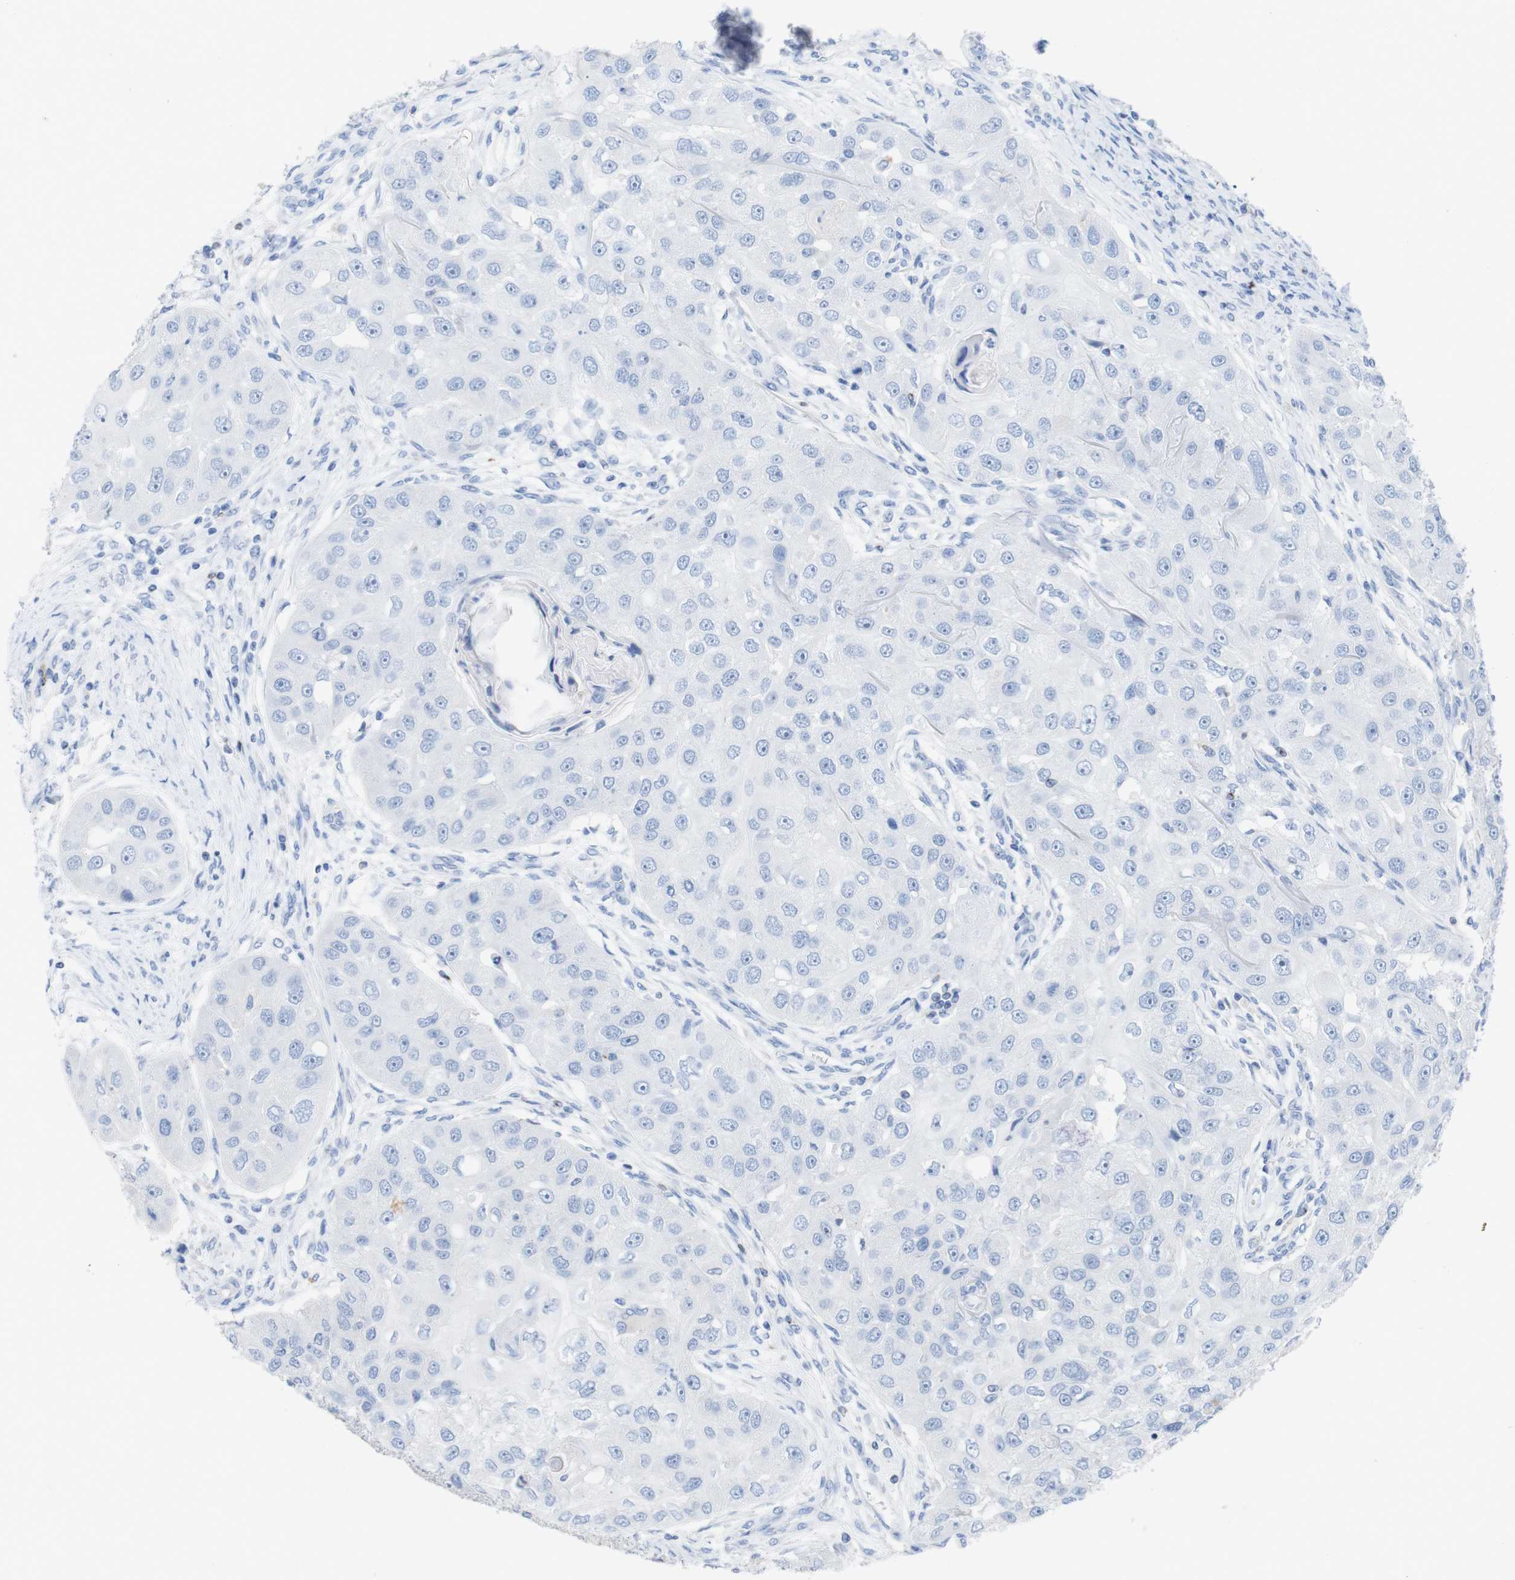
{"staining": {"intensity": "negative", "quantity": "none", "location": "none"}, "tissue": "head and neck cancer", "cell_type": "Tumor cells", "image_type": "cancer", "snomed": [{"axis": "morphology", "description": "Normal tissue, NOS"}, {"axis": "morphology", "description": "Squamous cell carcinoma, NOS"}, {"axis": "topography", "description": "Skeletal muscle"}, {"axis": "topography", "description": "Head-Neck"}], "caption": "There is no significant expression in tumor cells of head and neck cancer.", "gene": "LAG3", "patient": {"sex": "male", "age": 51}}